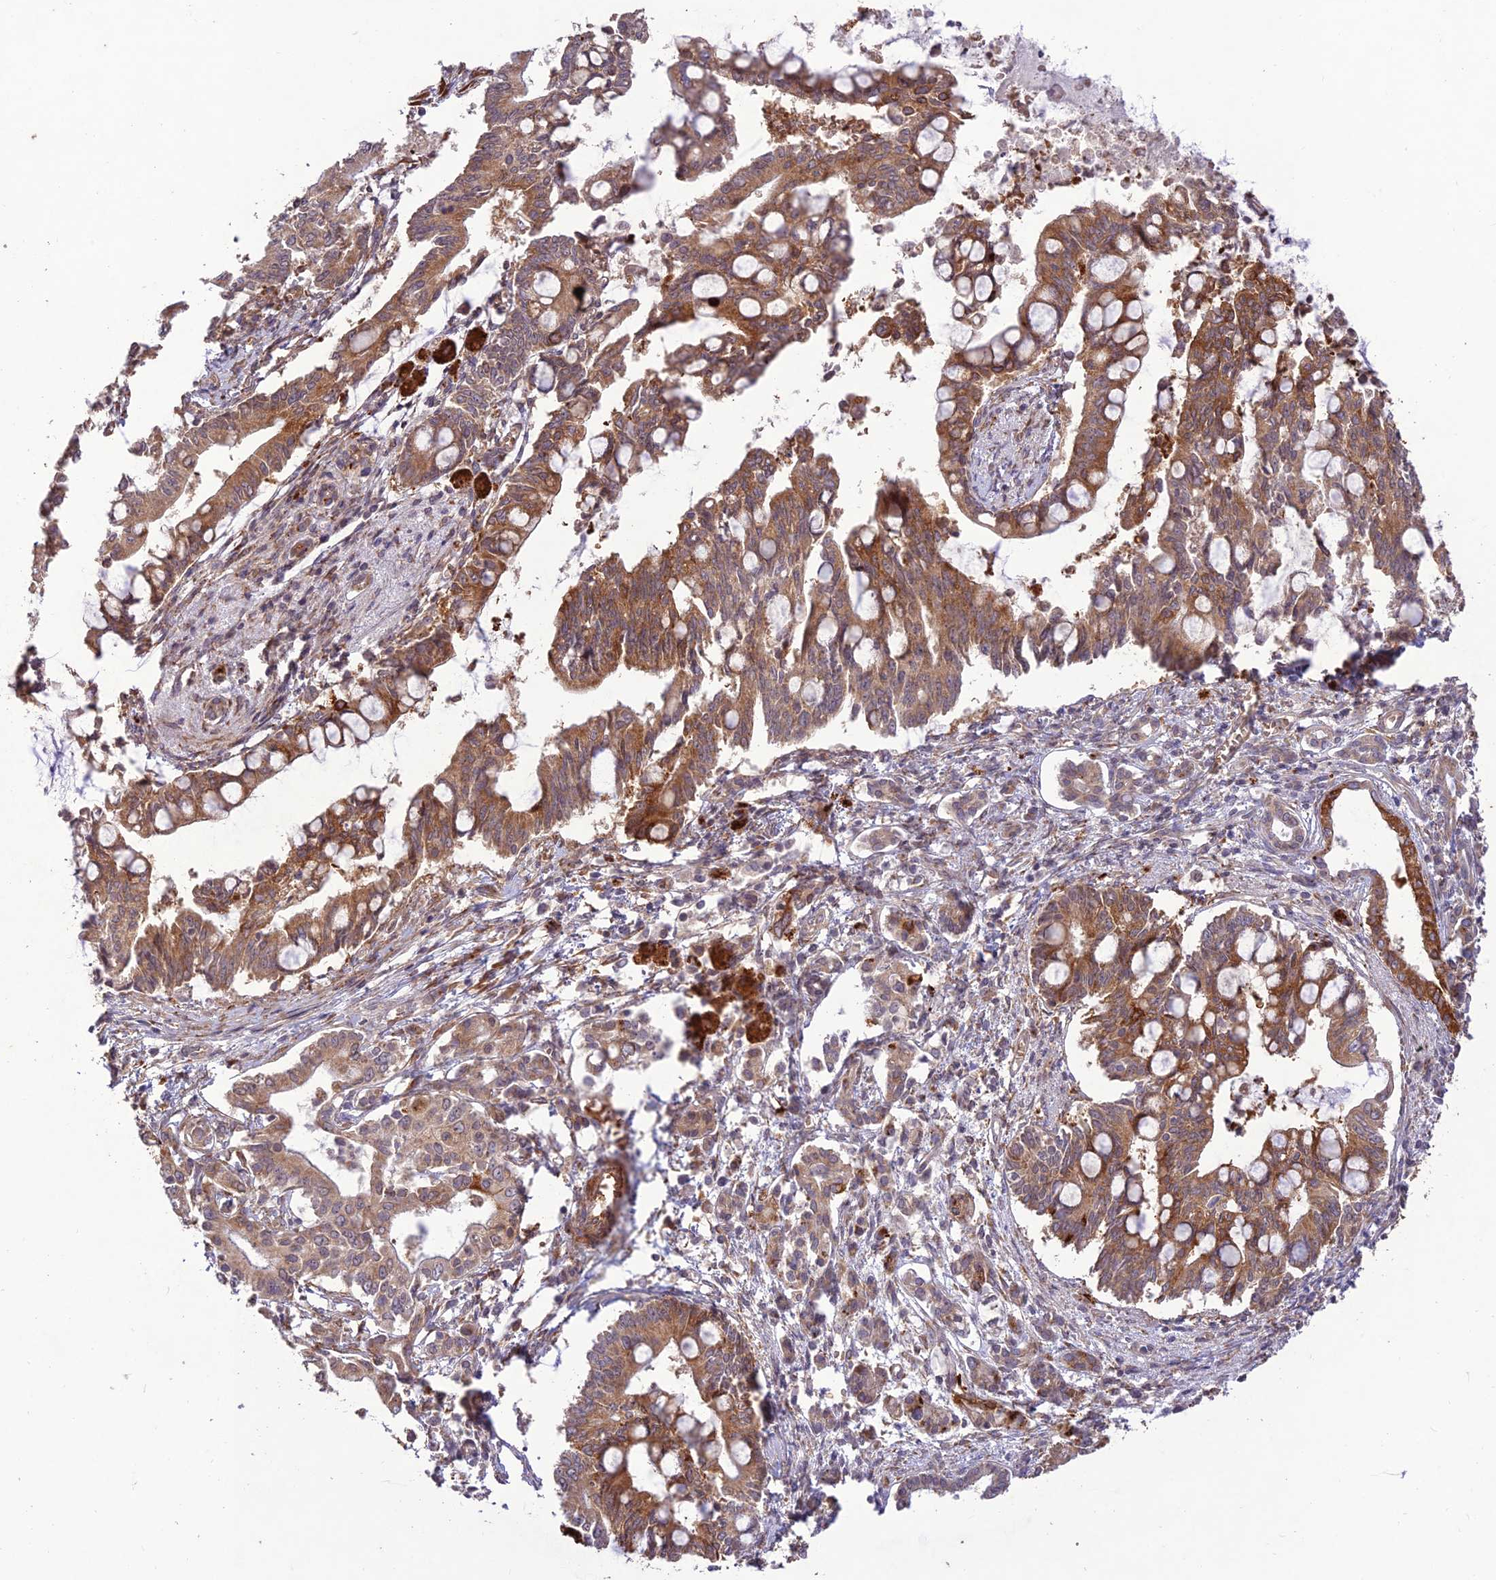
{"staining": {"intensity": "moderate", "quantity": ">75%", "location": "cytoplasmic/membranous"}, "tissue": "pancreatic cancer", "cell_type": "Tumor cells", "image_type": "cancer", "snomed": [{"axis": "morphology", "description": "Adenocarcinoma, NOS"}, {"axis": "topography", "description": "Pancreas"}], "caption": "A micrograph of pancreatic cancer stained for a protein reveals moderate cytoplasmic/membranous brown staining in tumor cells.", "gene": "PPP1R11", "patient": {"sex": "male", "age": 68}}